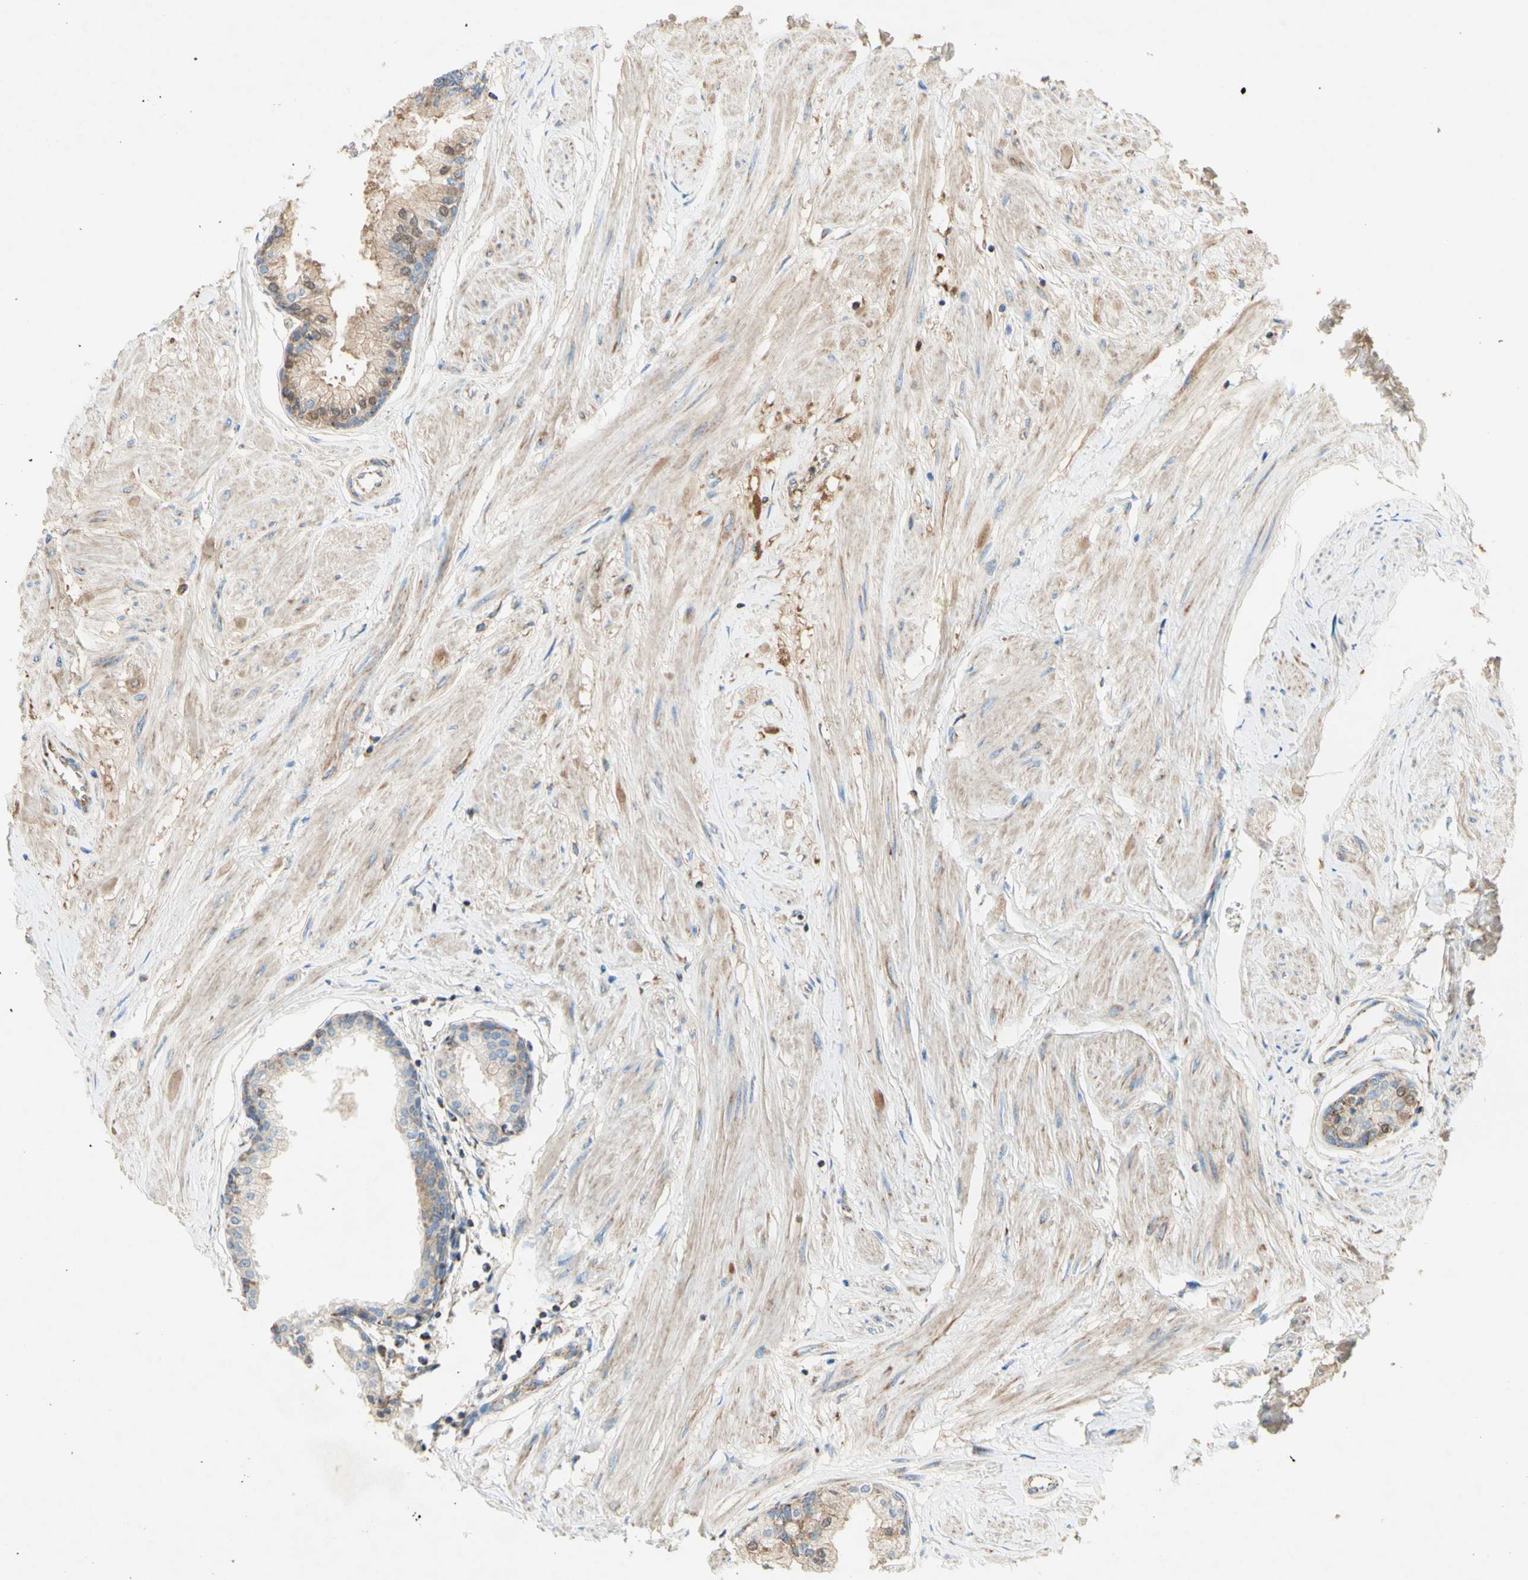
{"staining": {"intensity": "moderate", "quantity": ">75%", "location": "cytoplasmic/membranous"}, "tissue": "prostate", "cell_type": "Glandular cells", "image_type": "normal", "snomed": [{"axis": "morphology", "description": "Normal tissue, NOS"}, {"axis": "topography", "description": "Prostate"}, {"axis": "topography", "description": "Seminal veicle"}], "caption": "Protein expression analysis of unremarkable prostate shows moderate cytoplasmic/membranous expression in about >75% of glandular cells.", "gene": "SDHB", "patient": {"sex": "male", "age": 60}}